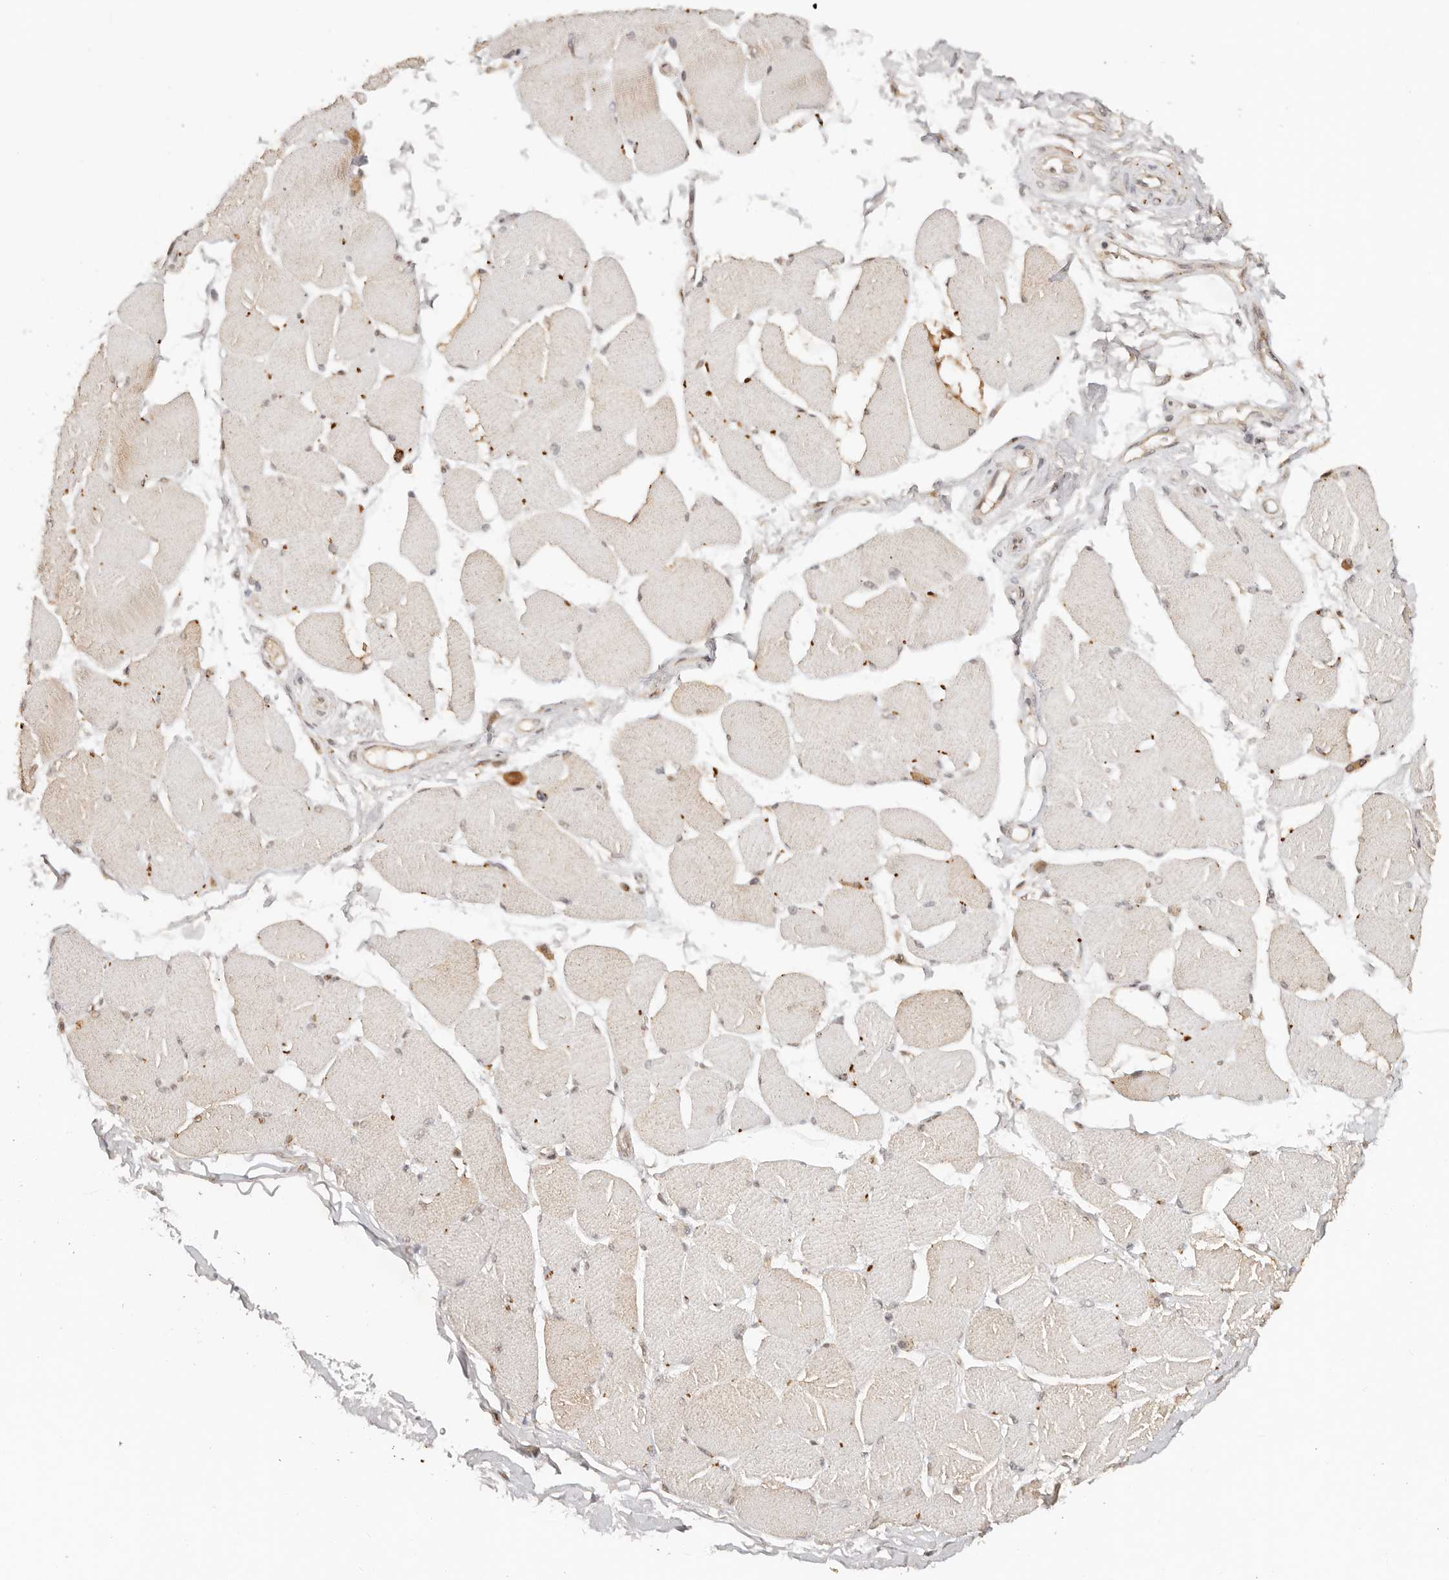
{"staining": {"intensity": "moderate", "quantity": "<25%", "location": "cytoplasmic/membranous"}, "tissue": "skeletal muscle", "cell_type": "Myocytes", "image_type": "normal", "snomed": [{"axis": "morphology", "description": "Normal tissue, NOS"}, {"axis": "topography", "description": "Skin"}, {"axis": "topography", "description": "Skeletal muscle"}], "caption": "This micrograph demonstrates immunohistochemistry staining of benign human skeletal muscle, with low moderate cytoplasmic/membranous expression in about <25% of myocytes.", "gene": "SEC14L1", "patient": {"sex": "male", "age": 83}}